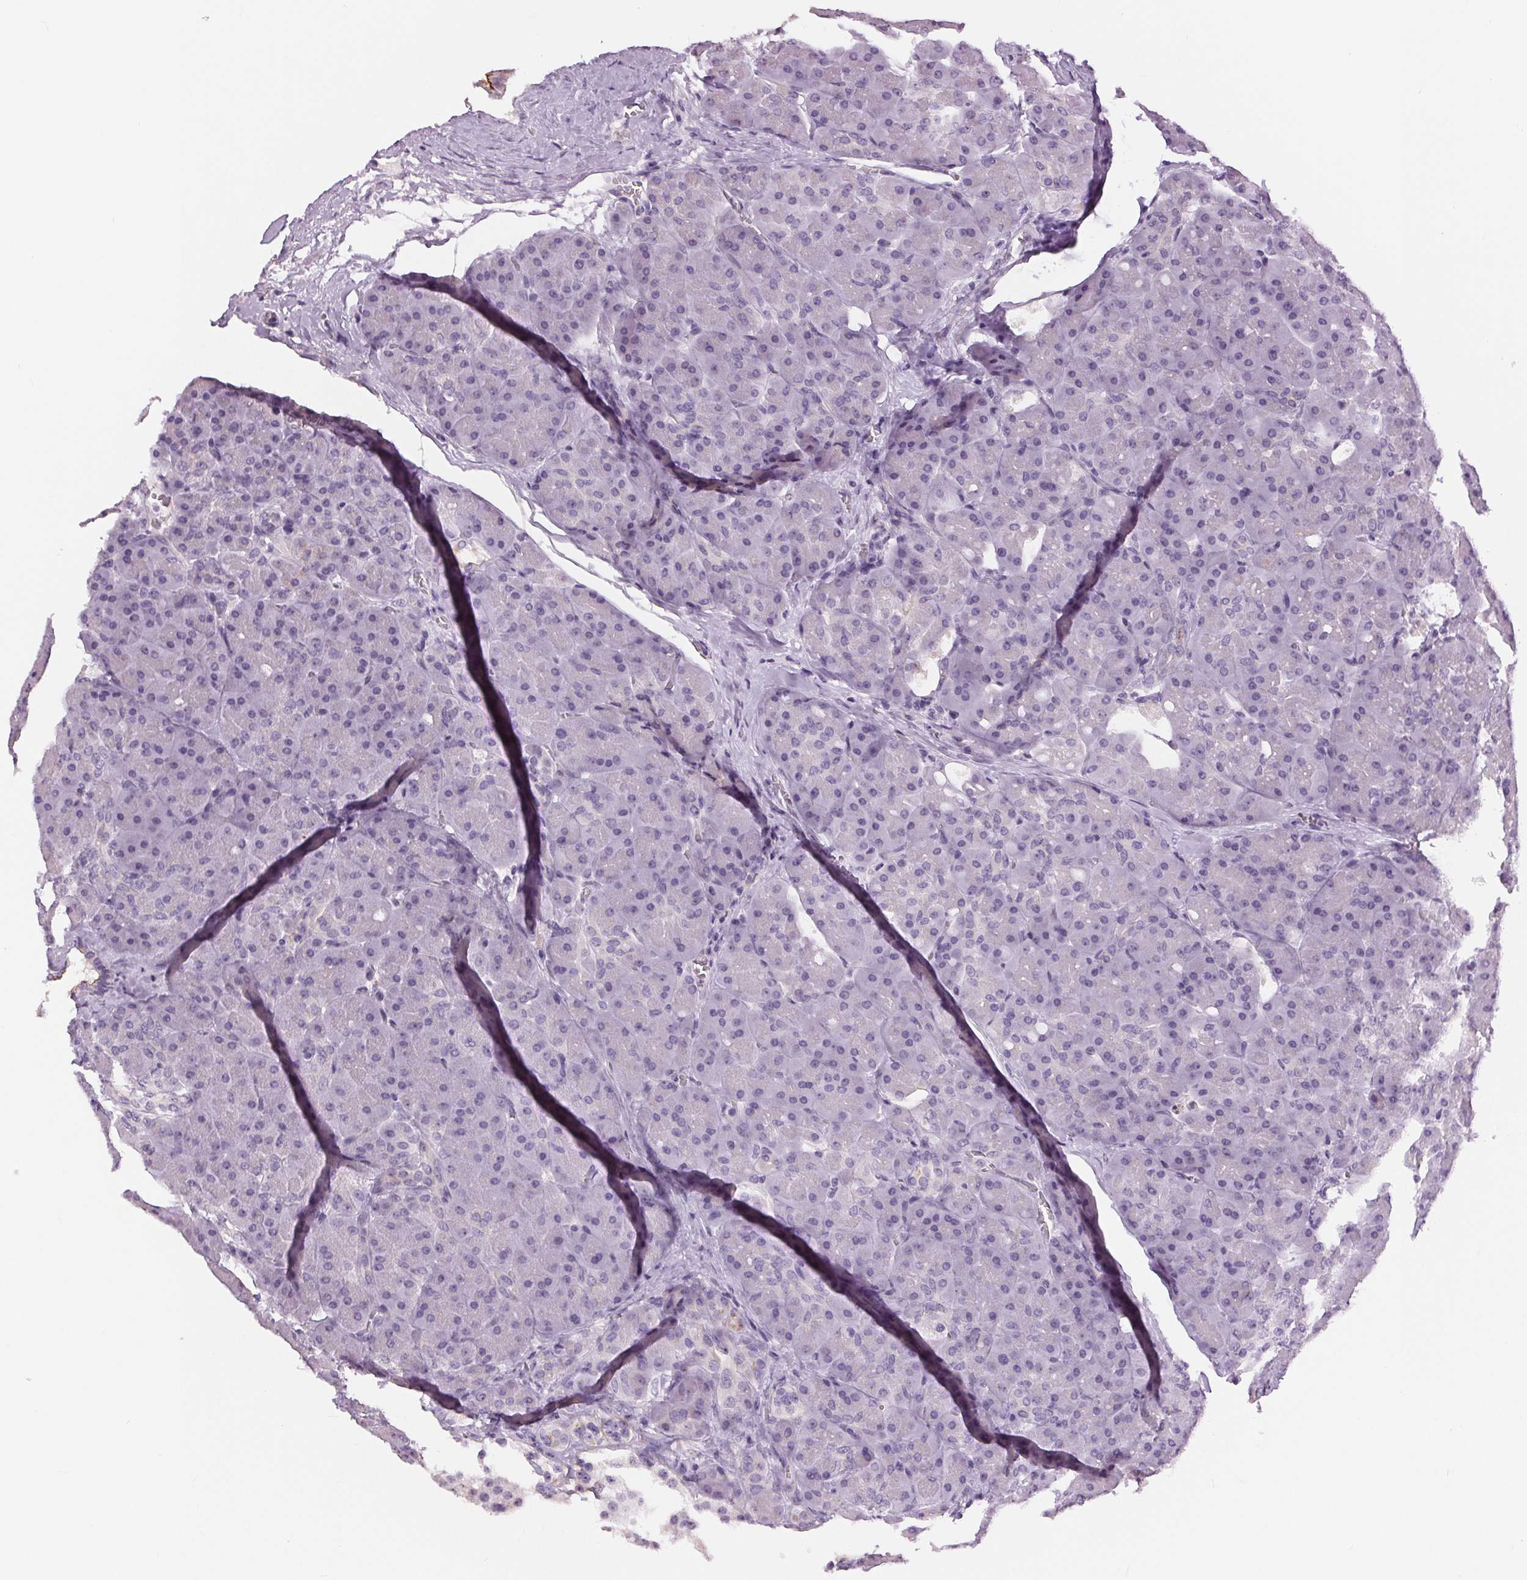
{"staining": {"intensity": "moderate", "quantity": "<25%", "location": "cytoplasmic/membranous"}, "tissue": "pancreas", "cell_type": "Exocrine glandular cells", "image_type": "normal", "snomed": [{"axis": "morphology", "description": "Normal tissue, NOS"}, {"axis": "topography", "description": "Pancreas"}], "caption": "Pancreas stained for a protein (brown) demonstrates moderate cytoplasmic/membranous positive expression in approximately <25% of exocrine glandular cells.", "gene": "MISP", "patient": {"sex": "male", "age": 55}}